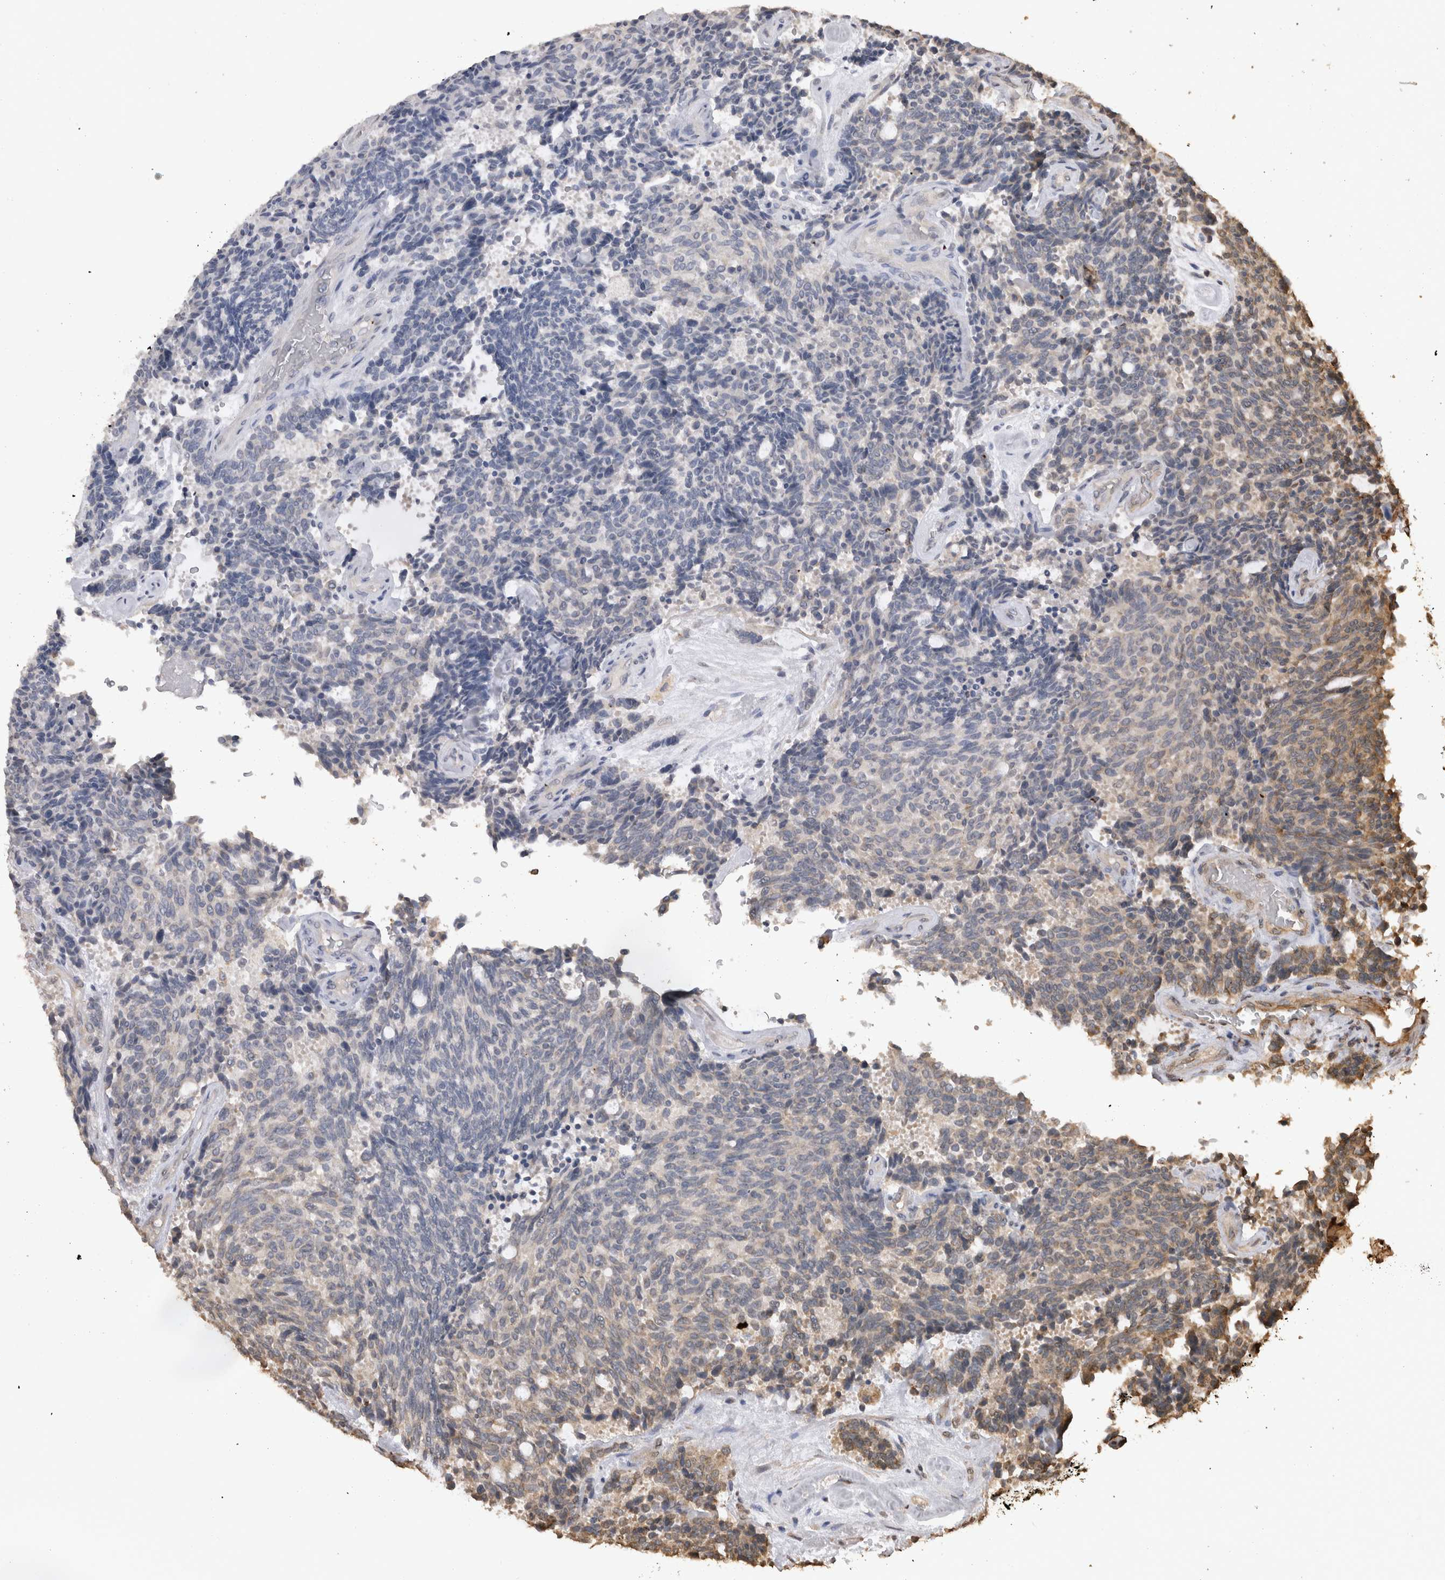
{"staining": {"intensity": "moderate", "quantity": "<25%", "location": "cytoplasmic/membranous"}, "tissue": "carcinoid", "cell_type": "Tumor cells", "image_type": "cancer", "snomed": [{"axis": "morphology", "description": "Carcinoid, malignant, NOS"}, {"axis": "topography", "description": "Pancreas"}], "caption": "A brown stain shows moderate cytoplasmic/membranous expression of a protein in carcinoid tumor cells.", "gene": "SOCS5", "patient": {"sex": "female", "age": 54}}